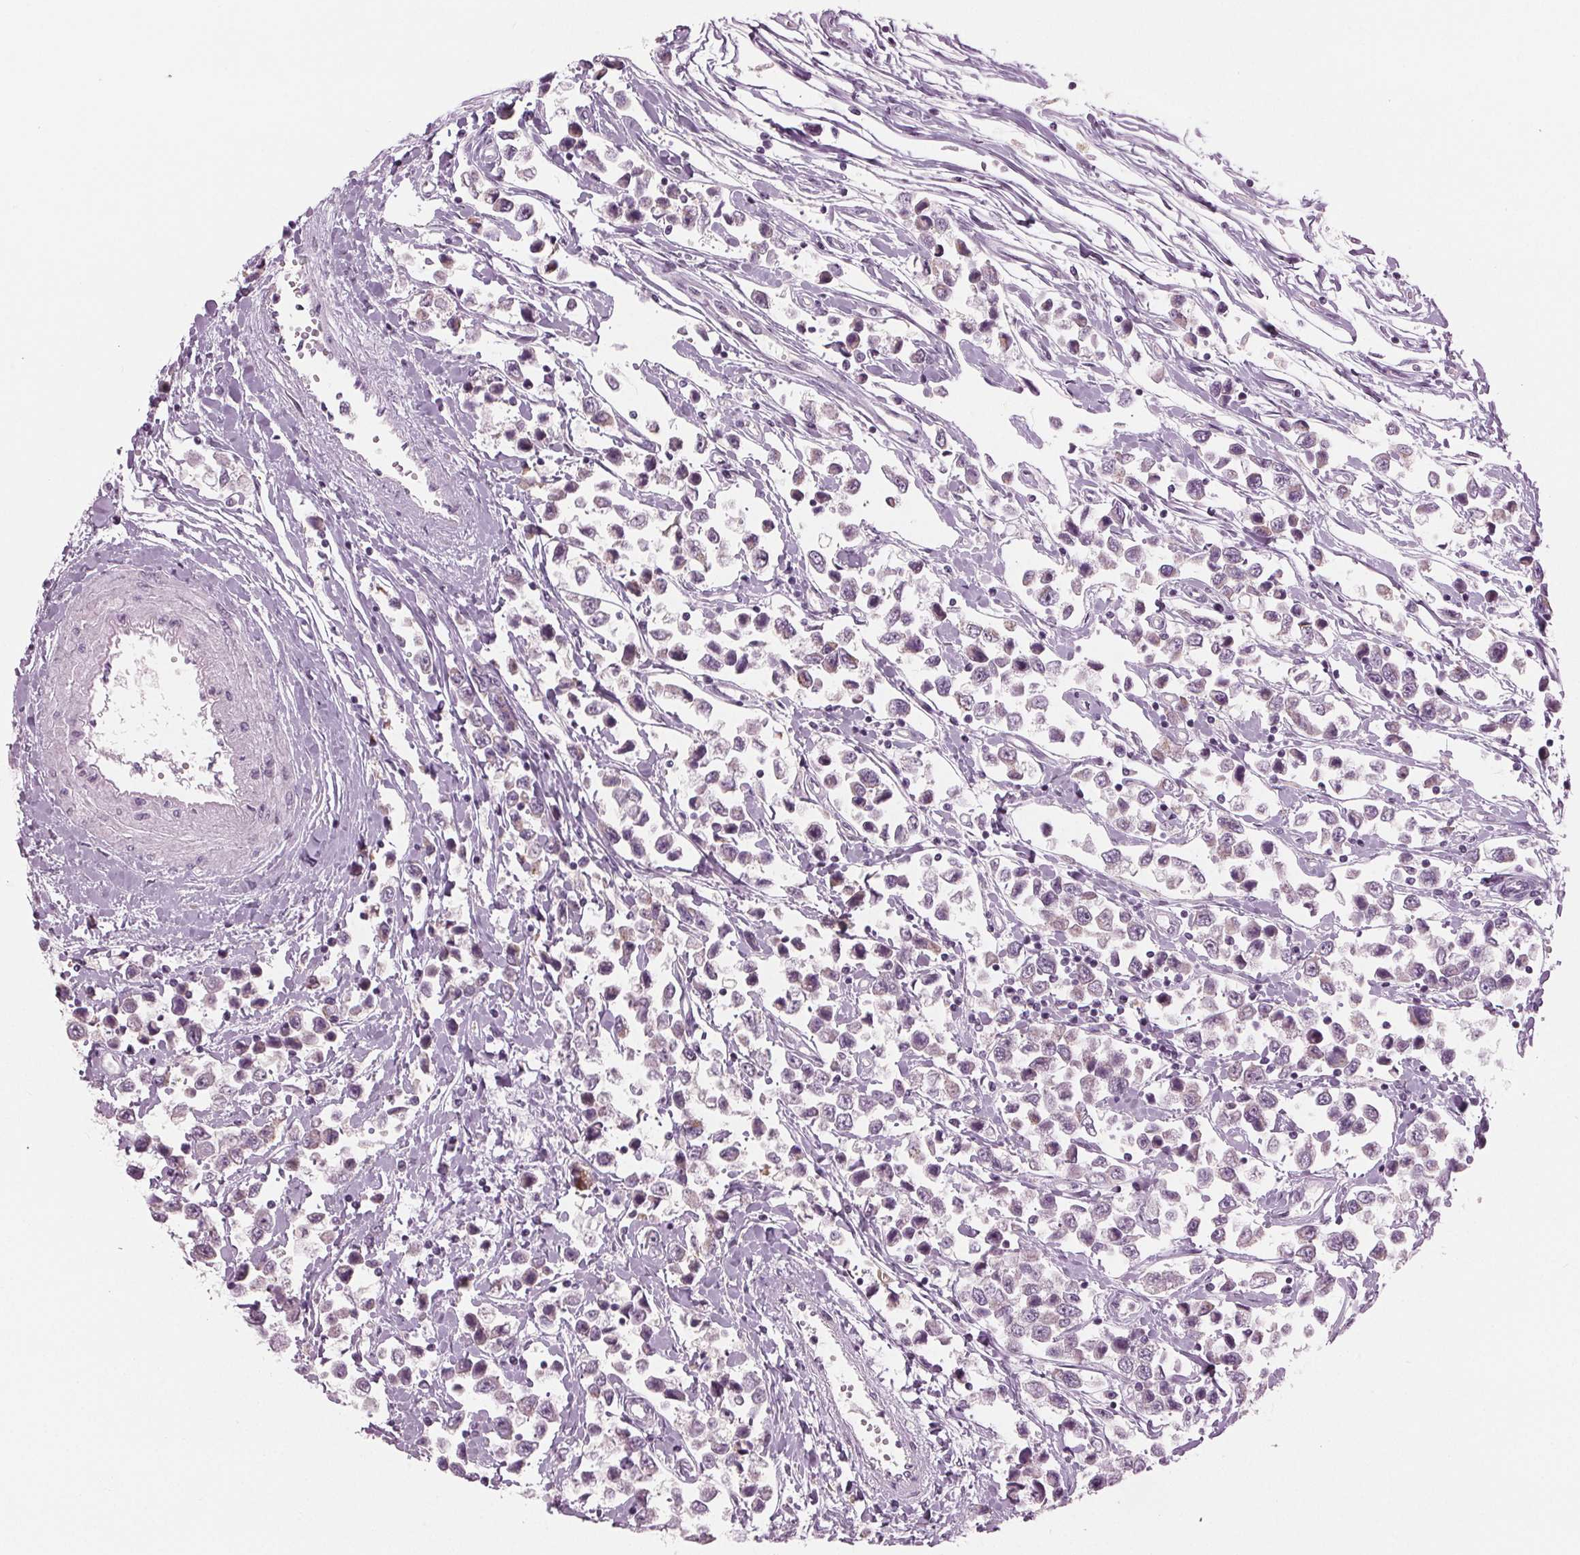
{"staining": {"intensity": "negative", "quantity": "none", "location": "none"}, "tissue": "testis cancer", "cell_type": "Tumor cells", "image_type": "cancer", "snomed": [{"axis": "morphology", "description": "Seminoma, NOS"}, {"axis": "topography", "description": "Testis"}], "caption": "High power microscopy photomicrograph of an immunohistochemistry image of testis seminoma, revealing no significant positivity in tumor cells.", "gene": "PRAP1", "patient": {"sex": "male", "age": 34}}